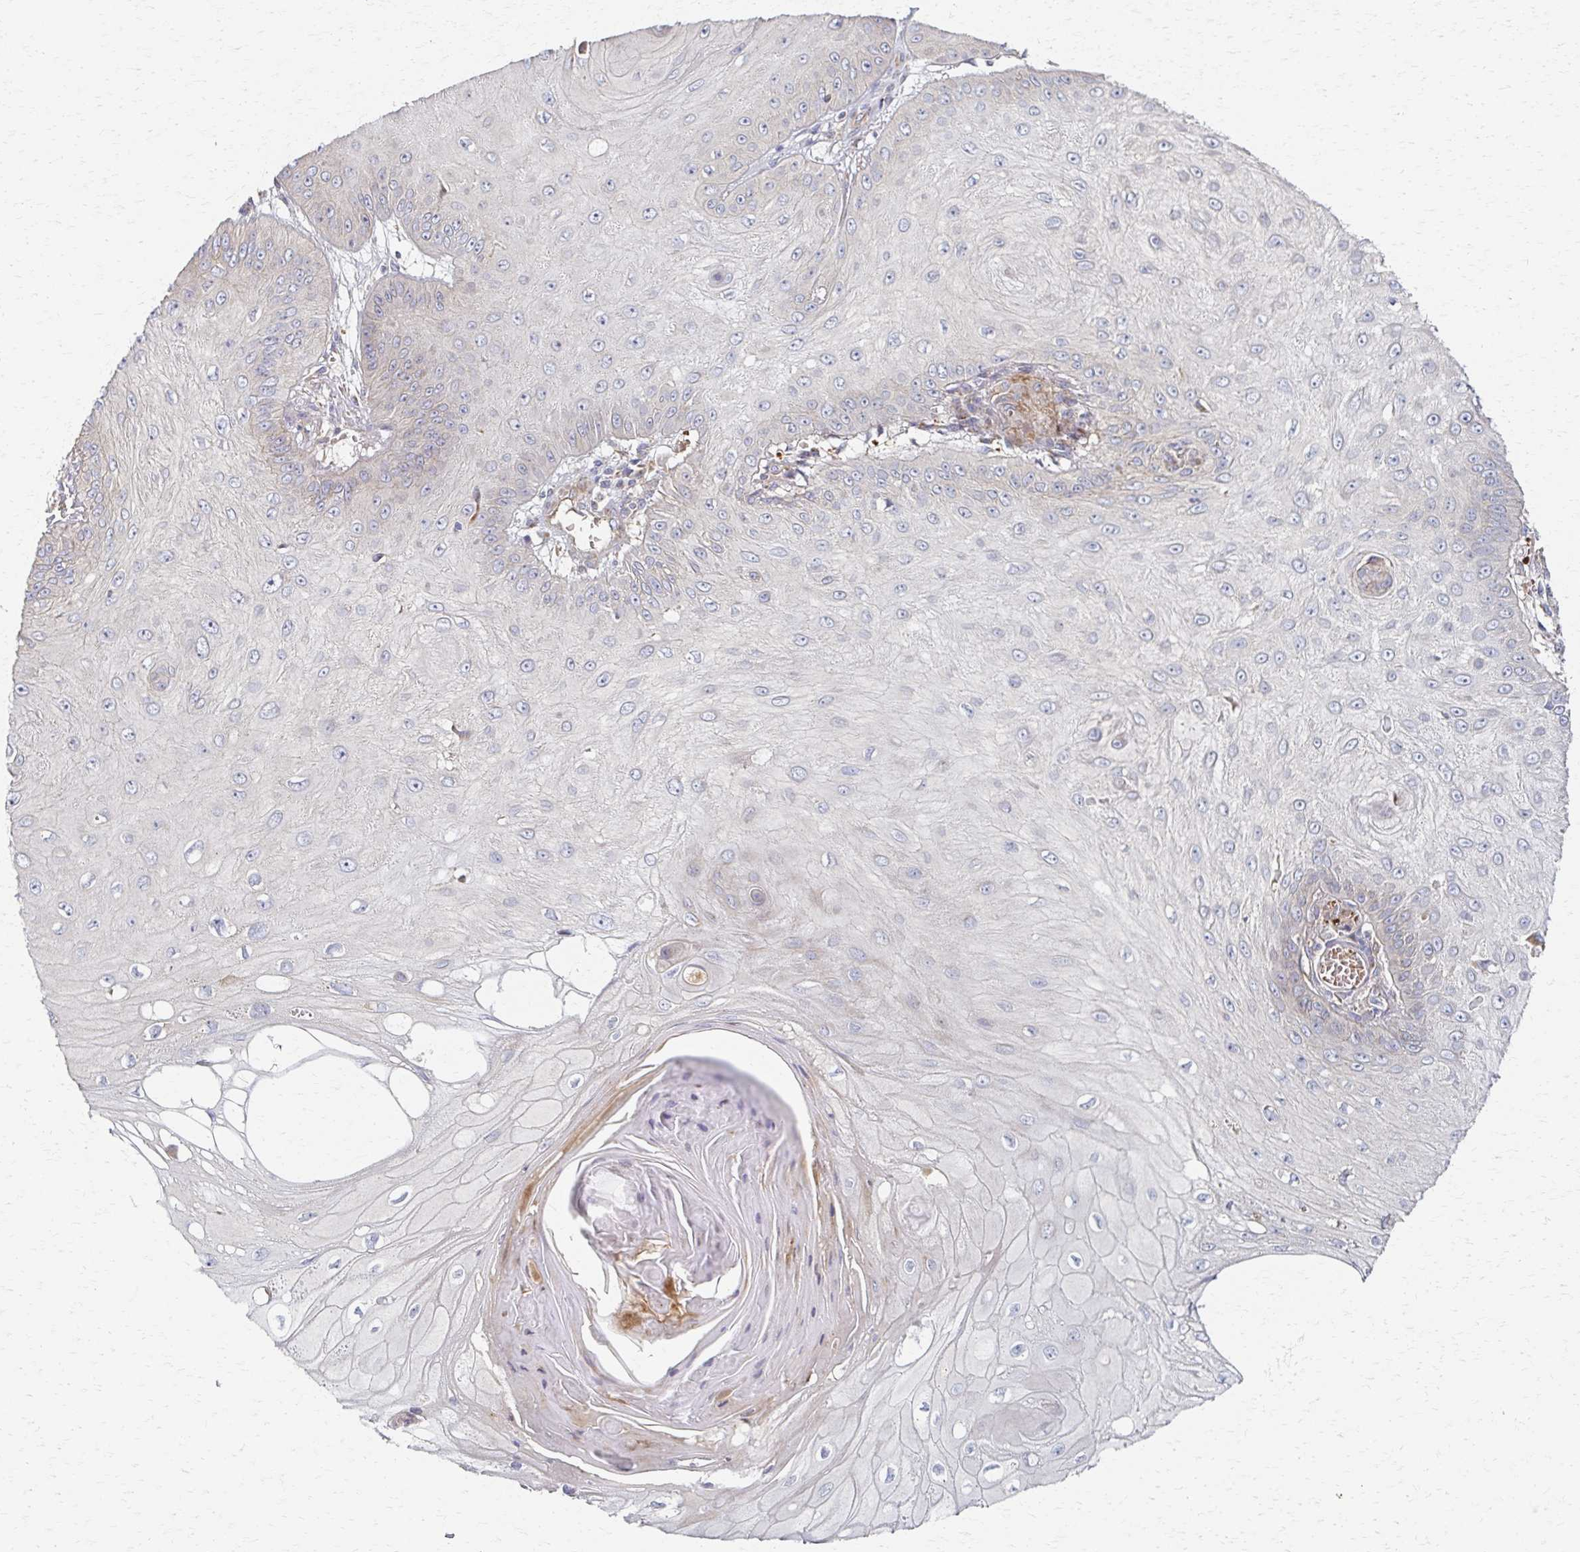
{"staining": {"intensity": "negative", "quantity": "none", "location": "none"}, "tissue": "skin cancer", "cell_type": "Tumor cells", "image_type": "cancer", "snomed": [{"axis": "morphology", "description": "Squamous cell carcinoma, NOS"}, {"axis": "topography", "description": "Skin"}], "caption": "This is an immunohistochemistry image of human skin cancer (squamous cell carcinoma). There is no positivity in tumor cells.", "gene": "SKA2", "patient": {"sex": "male", "age": 70}}